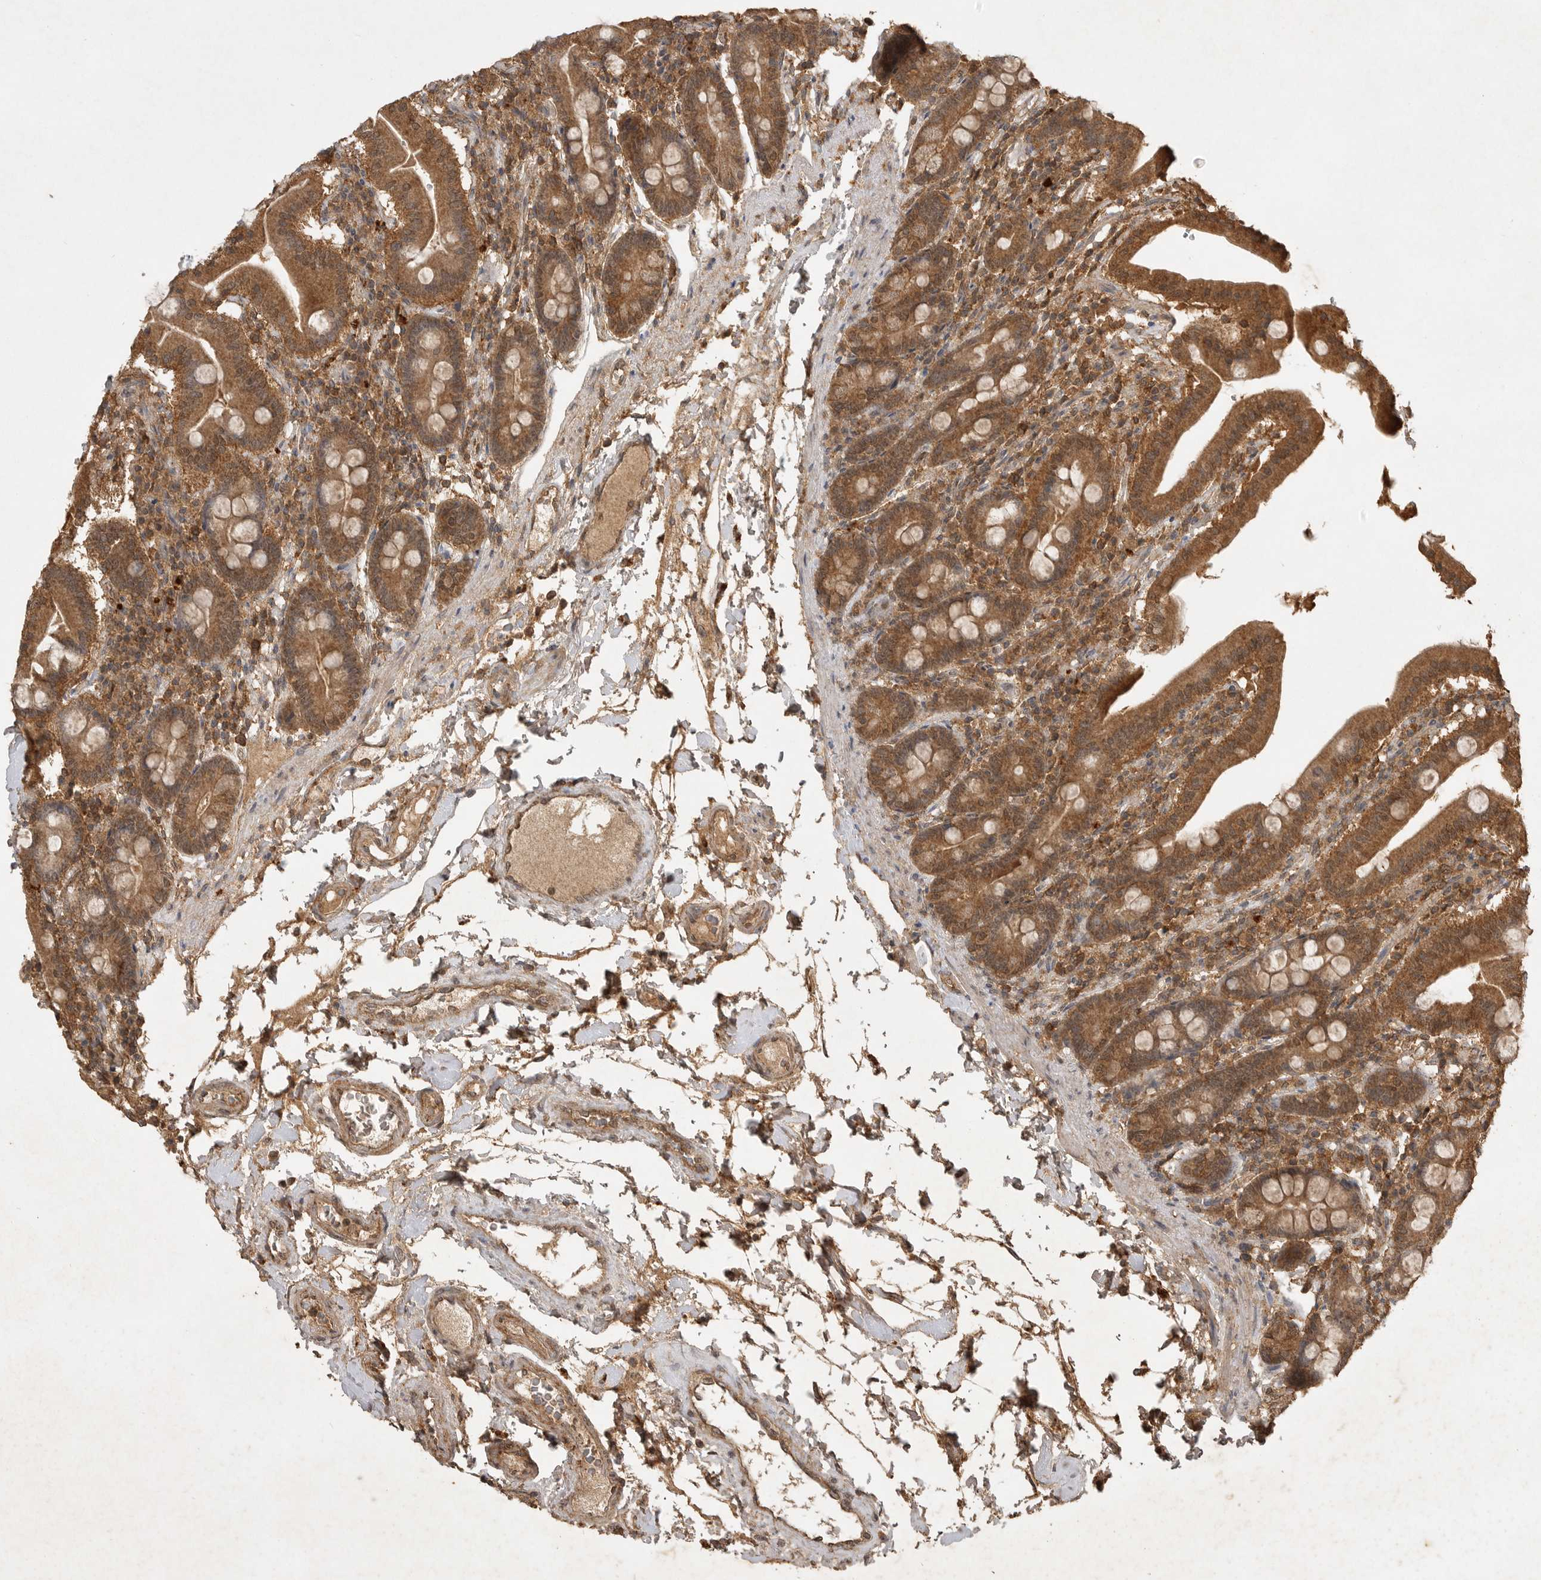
{"staining": {"intensity": "moderate", "quantity": ">75%", "location": "cytoplasmic/membranous"}, "tissue": "duodenum", "cell_type": "Glandular cells", "image_type": "normal", "snomed": [{"axis": "morphology", "description": "Normal tissue, NOS"}, {"axis": "morphology", "description": "Adenocarcinoma, NOS"}, {"axis": "topography", "description": "Pancreas"}, {"axis": "topography", "description": "Duodenum"}], "caption": "Immunohistochemistry micrograph of unremarkable duodenum: duodenum stained using IHC demonstrates medium levels of moderate protein expression localized specifically in the cytoplasmic/membranous of glandular cells, appearing as a cytoplasmic/membranous brown color.", "gene": "ICOSLG", "patient": {"sex": "male", "age": 50}}